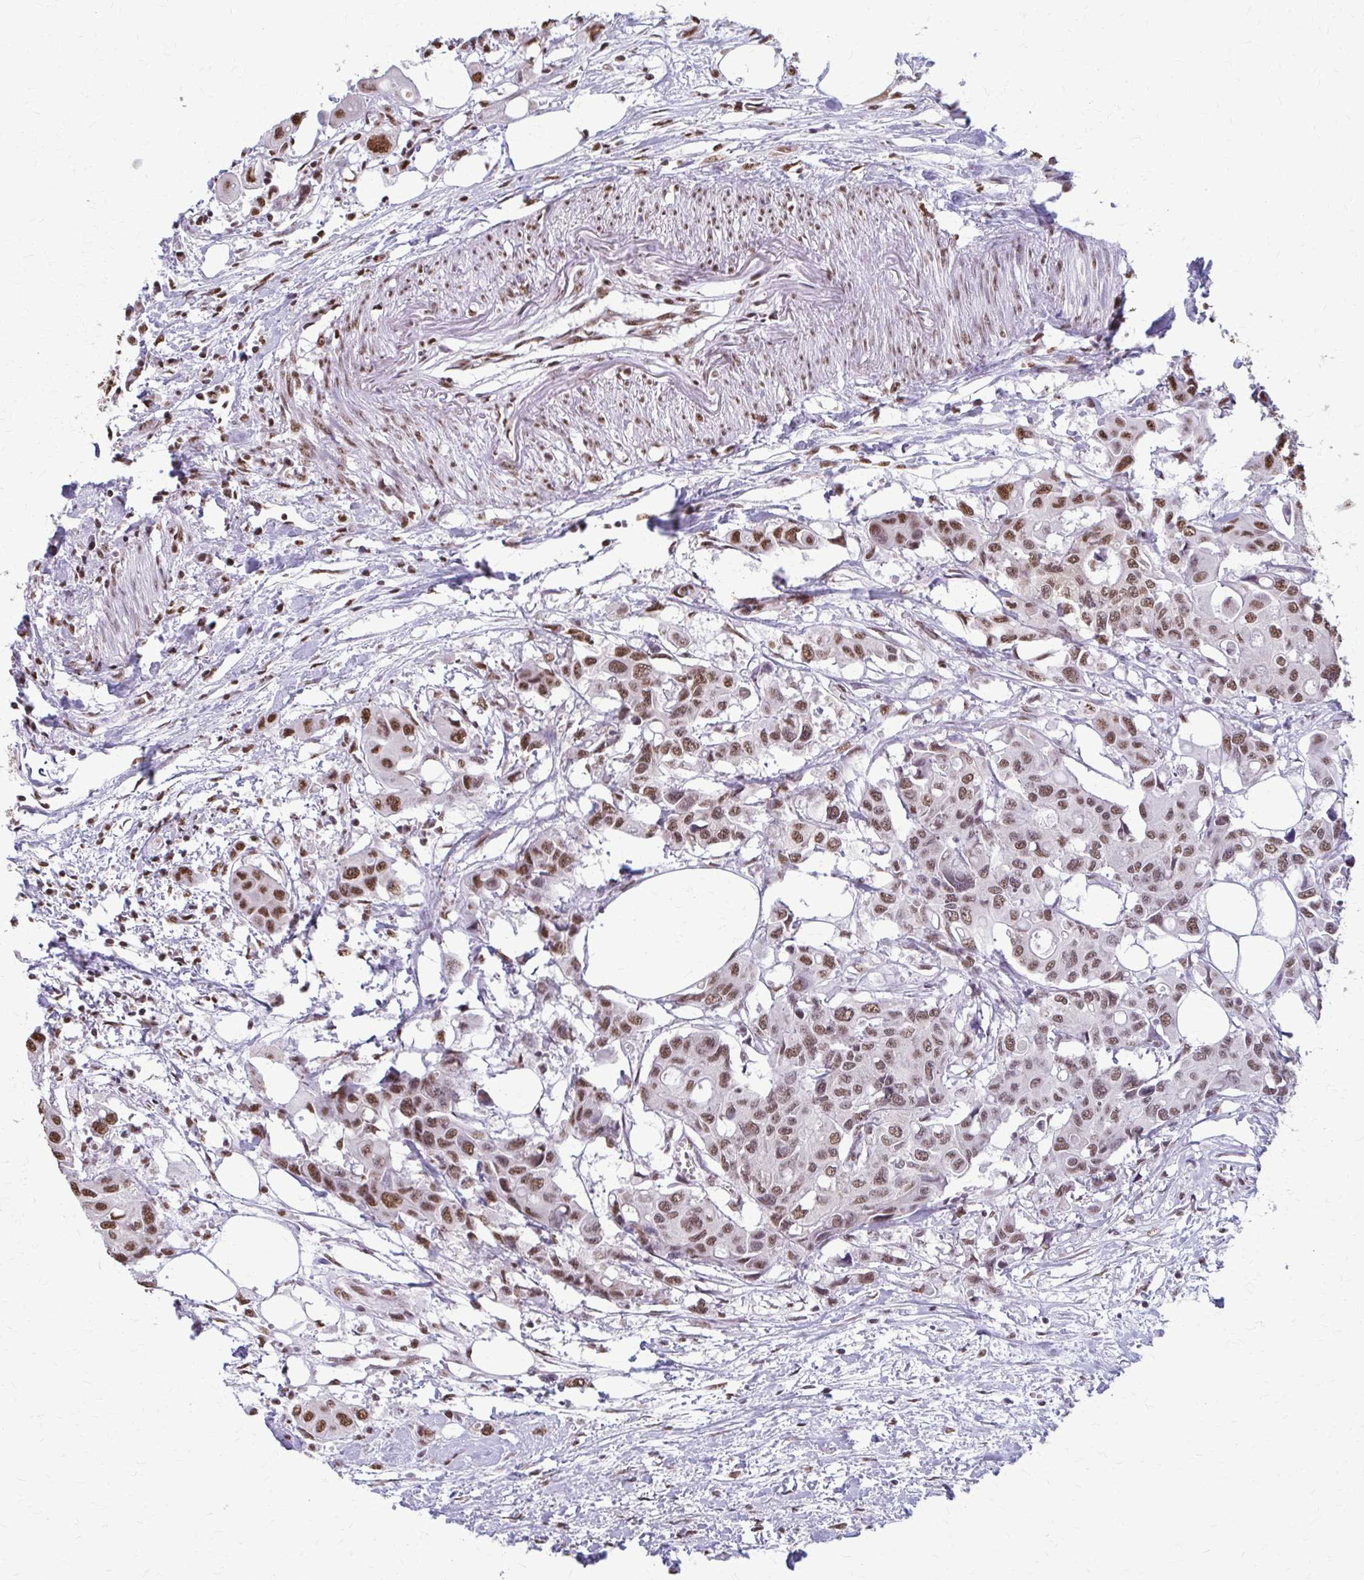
{"staining": {"intensity": "moderate", "quantity": ">75%", "location": "nuclear"}, "tissue": "colorectal cancer", "cell_type": "Tumor cells", "image_type": "cancer", "snomed": [{"axis": "morphology", "description": "Adenocarcinoma, NOS"}, {"axis": "topography", "description": "Colon"}], "caption": "An immunohistochemistry (IHC) micrograph of neoplastic tissue is shown. Protein staining in brown labels moderate nuclear positivity in colorectal cancer (adenocarcinoma) within tumor cells.", "gene": "SNRPA", "patient": {"sex": "male", "age": 77}}